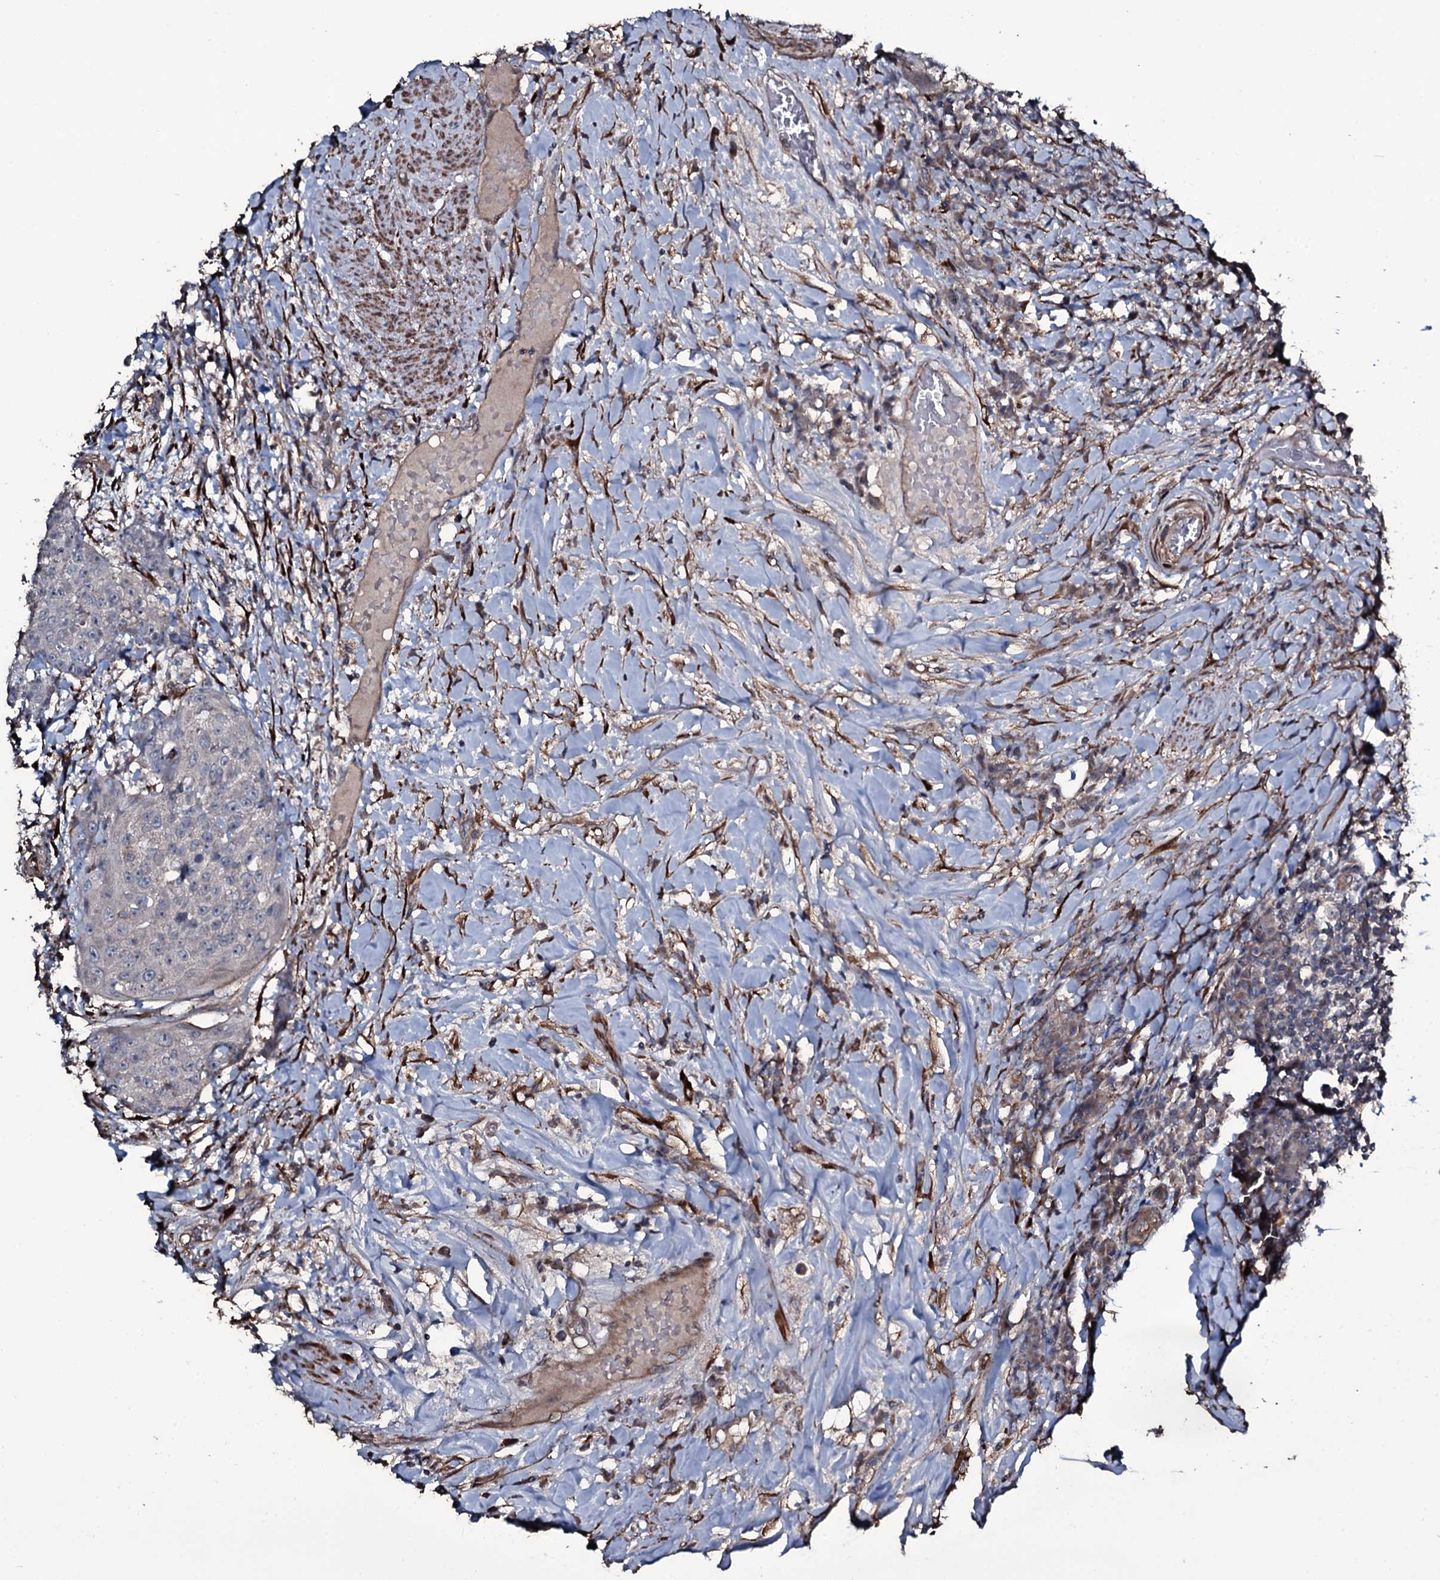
{"staining": {"intensity": "negative", "quantity": "none", "location": "none"}, "tissue": "urothelial cancer", "cell_type": "Tumor cells", "image_type": "cancer", "snomed": [{"axis": "morphology", "description": "Urothelial carcinoma, High grade"}, {"axis": "topography", "description": "Urinary bladder"}], "caption": "Immunohistochemical staining of human urothelial carcinoma (high-grade) shows no significant staining in tumor cells.", "gene": "WIPF3", "patient": {"sex": "female", "age": 63}}